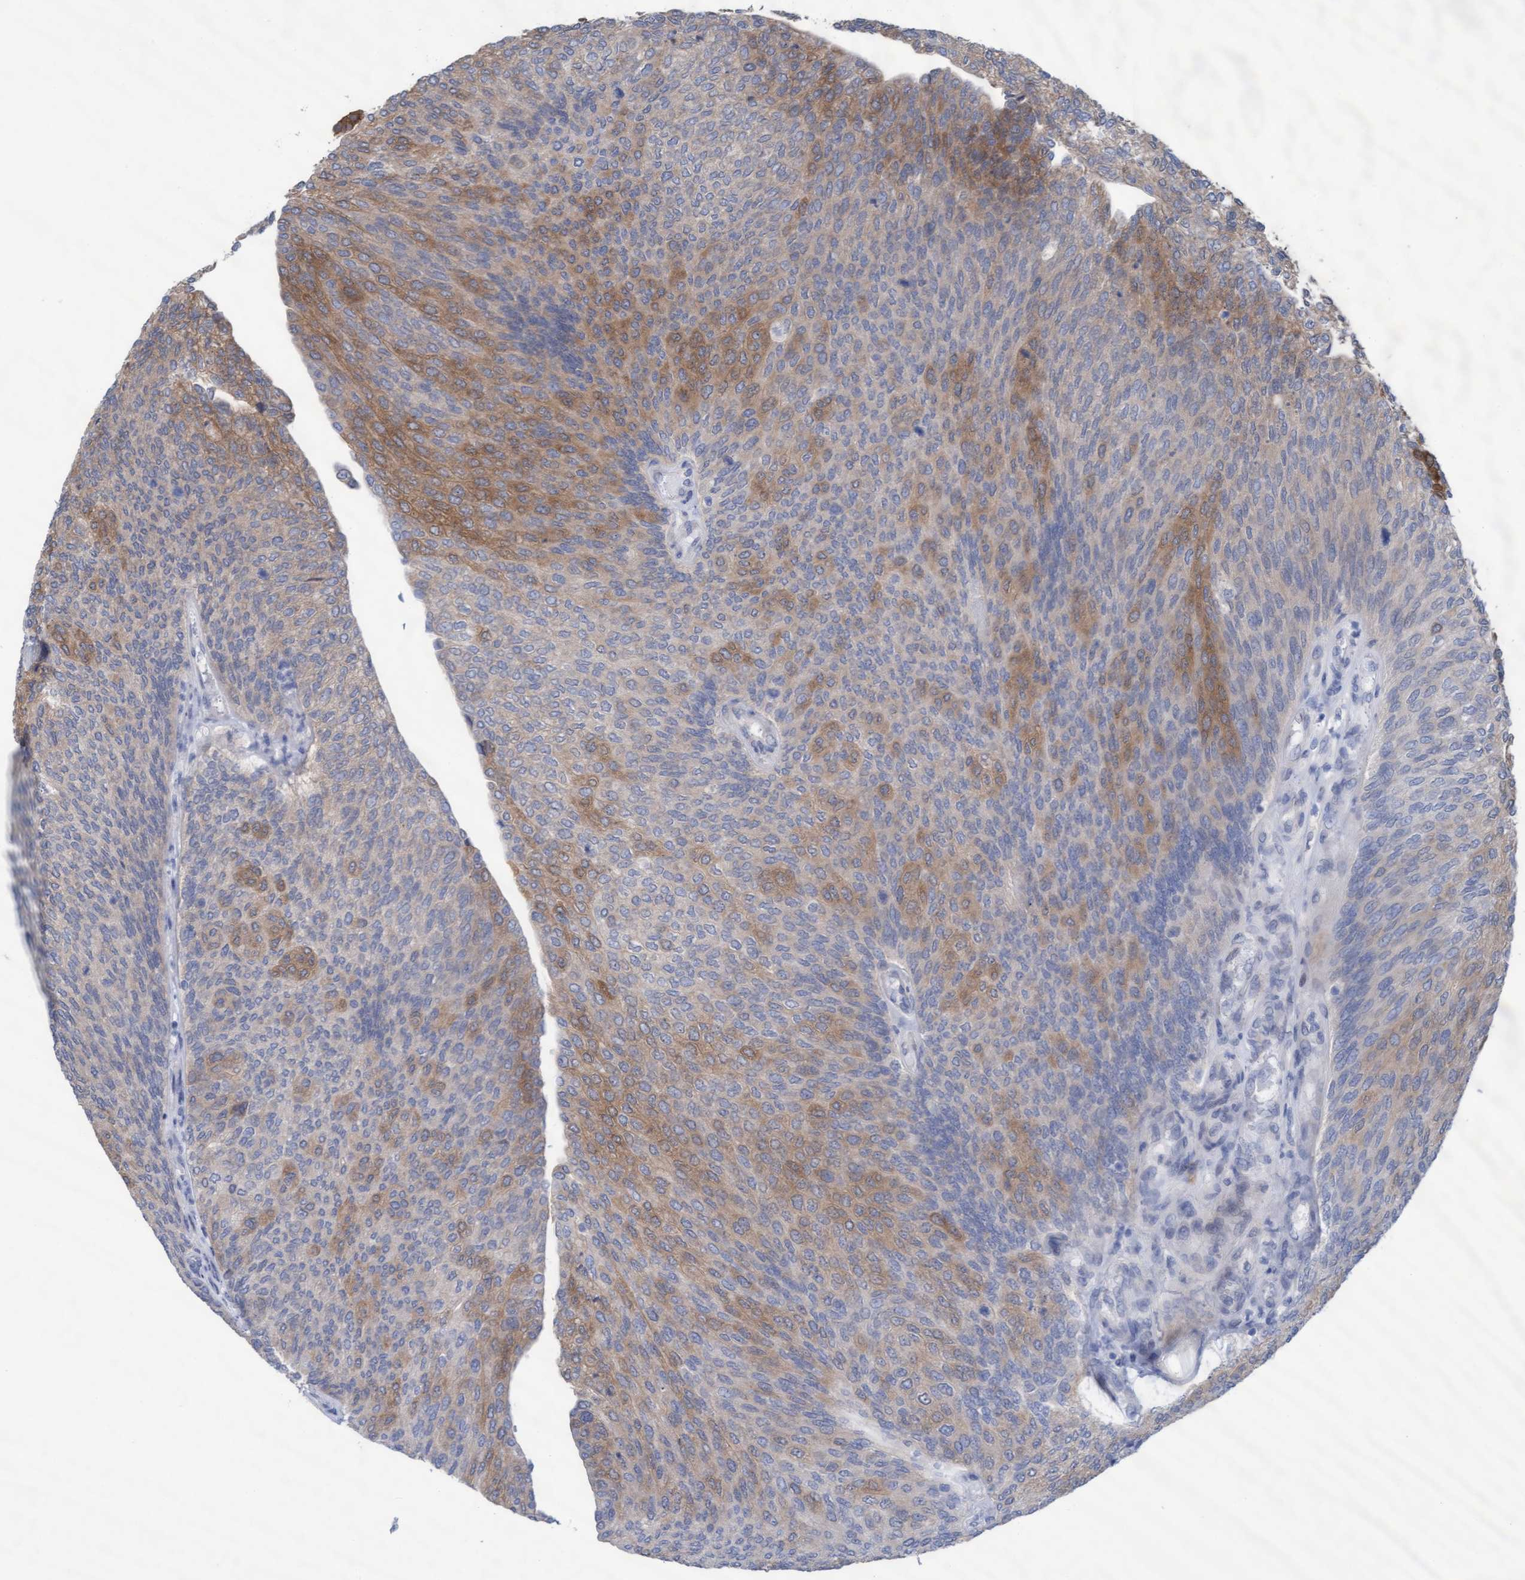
{"staining": {"intensity": "moderate", "quantity": "25%-75%", "location": "cytoplasmic/membranous"}, "tissue": "urothelial cancer", "cell_type": "Tumor cells", "image_type": "cancer", "snomed": [{"axis": "morphology", "description": "Urothelial carcinoma, Low grade"}, {"axis": "topography", "description": "Urinary bladder"}], "caption": "Protein analysis of low-grade urothelial carcinoma tissue exhibits moderate cytoplasmic/membranous expression in approximately 25%-75% of tumor cells. (IHC, brightfield microscopy, high magnification).", "gene": "PLCD1", "patient": {"sex": "female", "age": 79}}